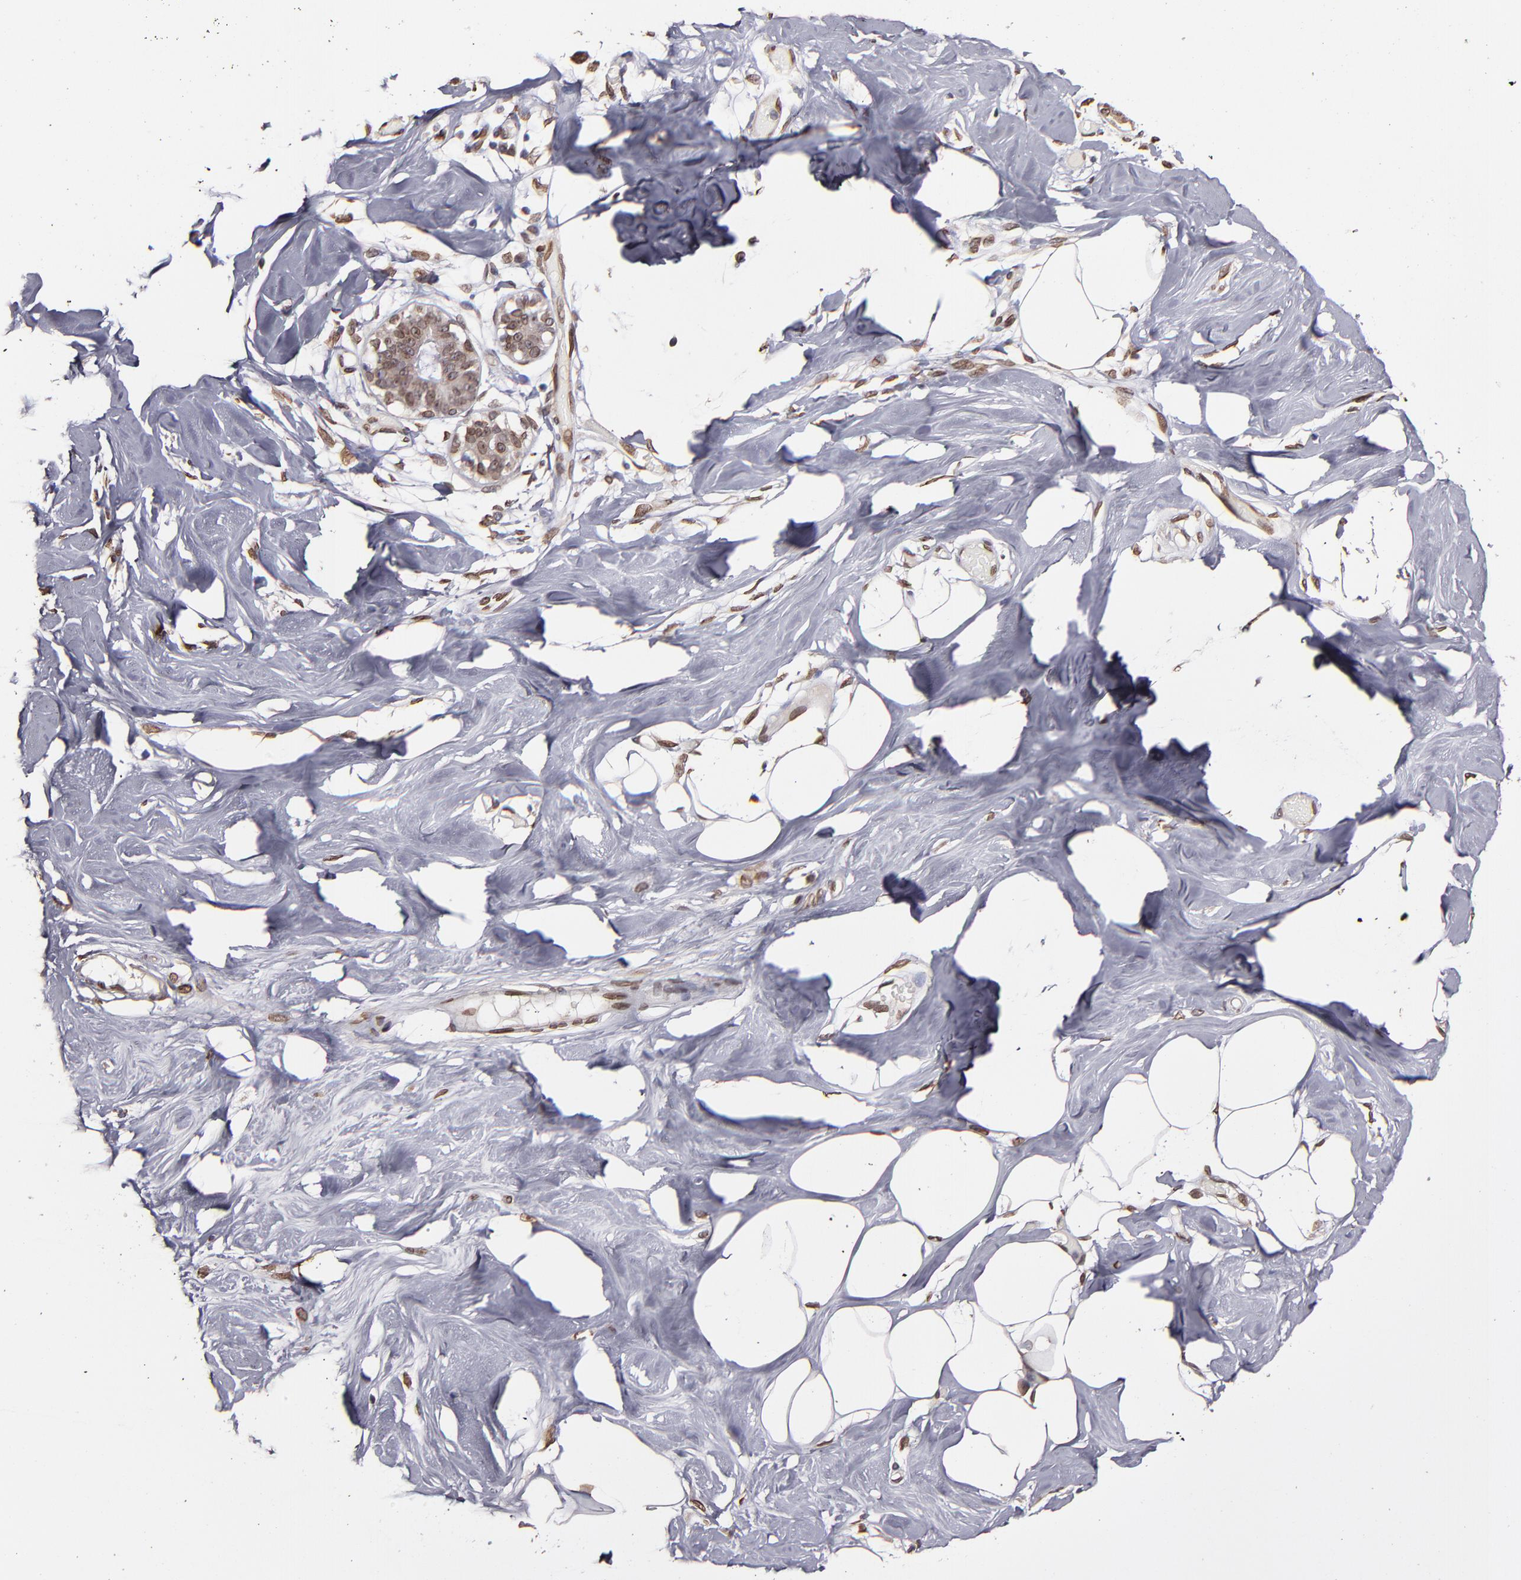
{"staining": {"intensity": "strong", "quantity": ">75%", "location": "cytoplasmic/membranous,nuclear"}, "tissue": "breast", "cell_type": "Adipocytes", "image_type": "normal", "snomed": [{"axis": "morphology", "description": "Normal tissue, NOS"}, {"axis": "topography", "description": "Breast"}, {"axis": "topography", "description": "Soft tissue"}], "caption": "Unremarkable breast reveals strong cytoplasmic/membranous,nuclear staining in approximately >75% of adipocytes, visualized by immunohistochemistry. (DAB (3,3'-diaminobenzidine) IHC, brown staining for protein, blue staining for nuclei).", "gene": "PUM3", "patient": {"sex": "female", "age": 25}}